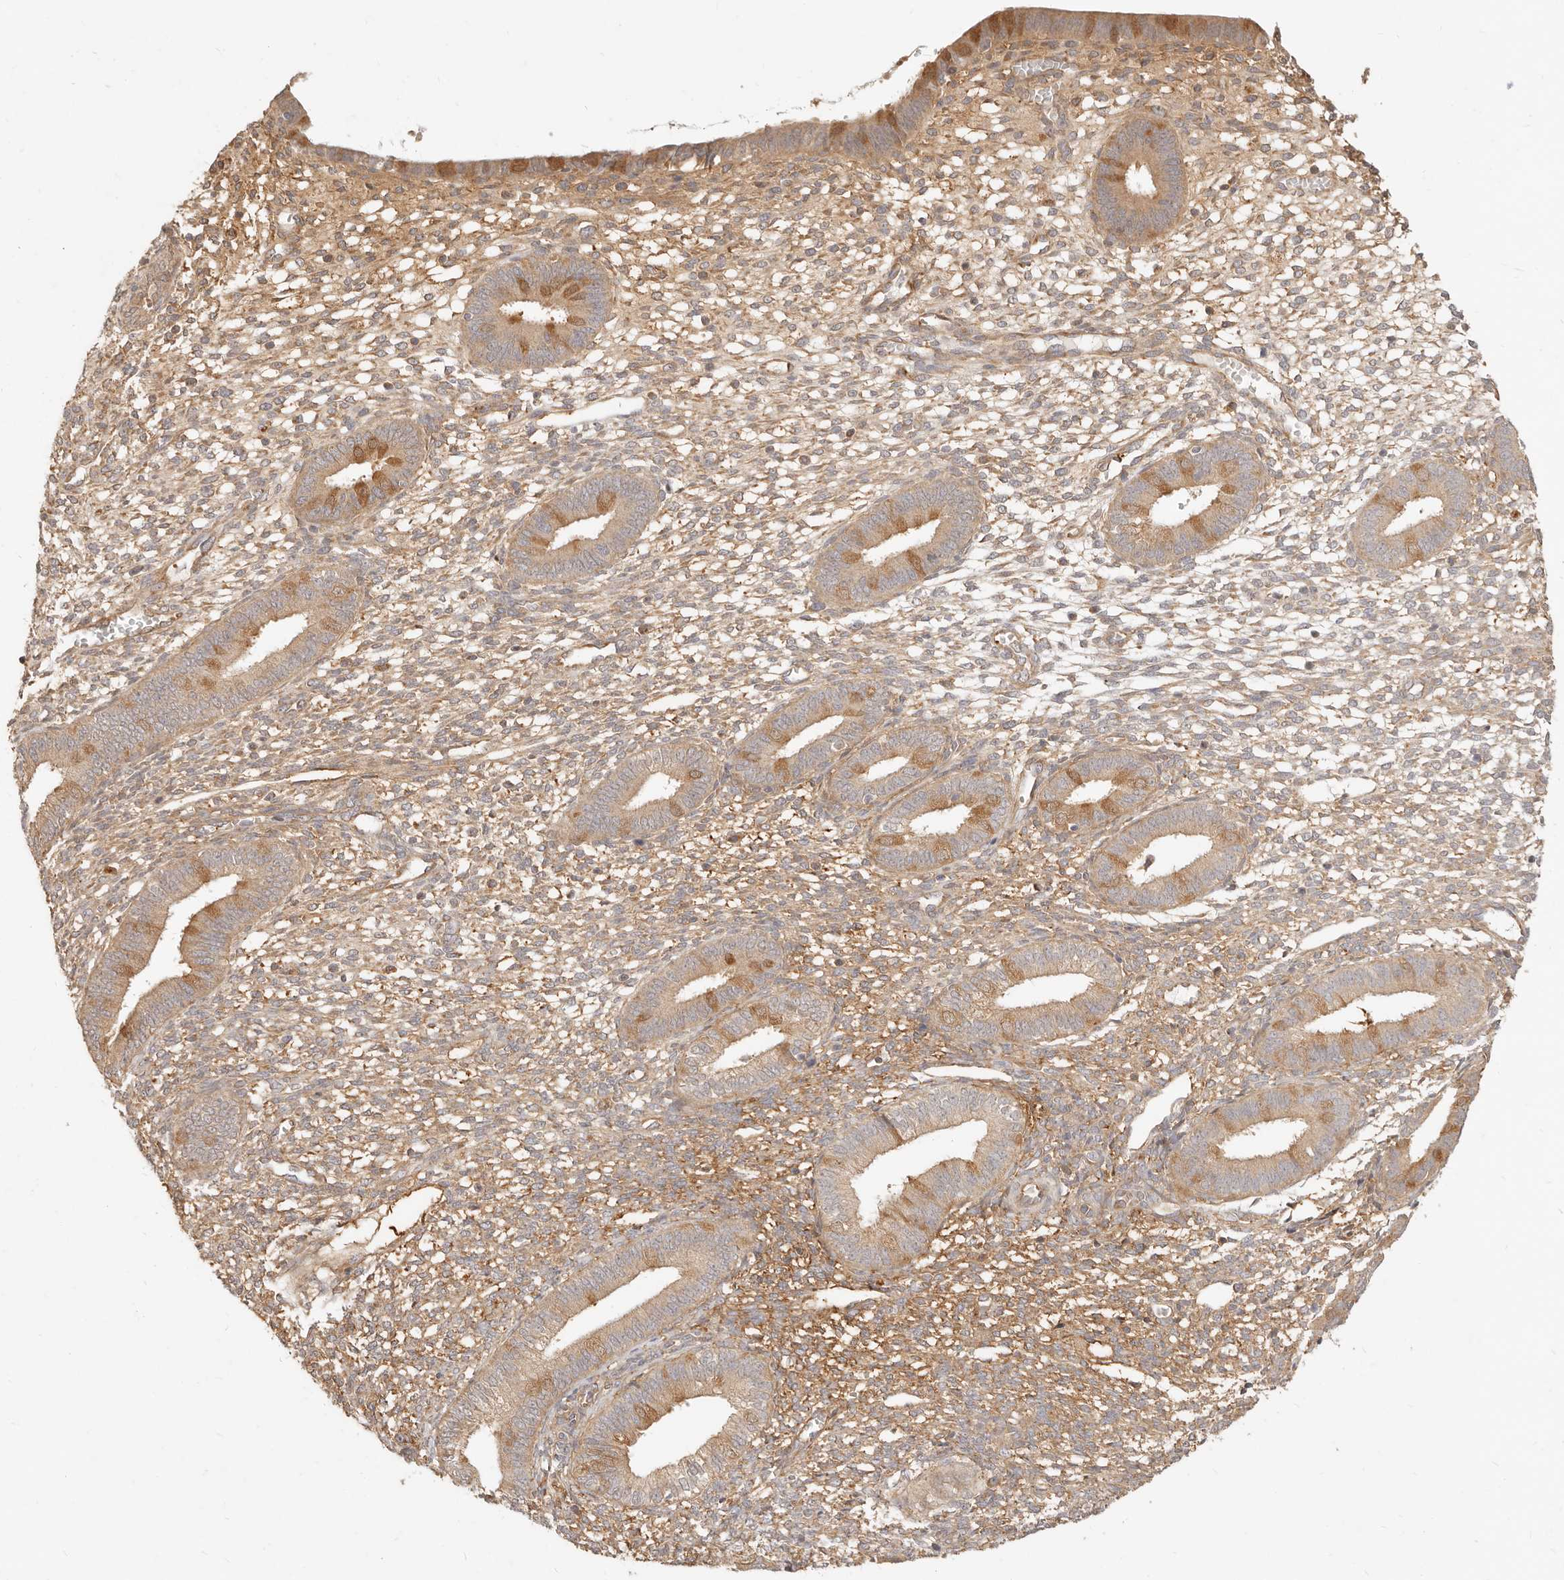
{"staining": {"intensity": "moderate", "quantity": "25%-75%", "location": "cytoplasmic/membranous"}, "tissue": "endometrium", "cell_type": "Cells in endometrial stroma", "image_type": "normal", "snomed": [{"axis": "morphology", "description": "Normal tissue, NOS"}, {"axis": "topography", "description": "Endometrium"}], "caption": "The image exhibits immunohistochemical staining of normal endometrium. There is moderate cytoplasmic/membranous staining is identified in about 25%-75% of cells in endometrial stroma.", "gene": "UBXN10", "patient": {"sex": "female", "age": 46}}